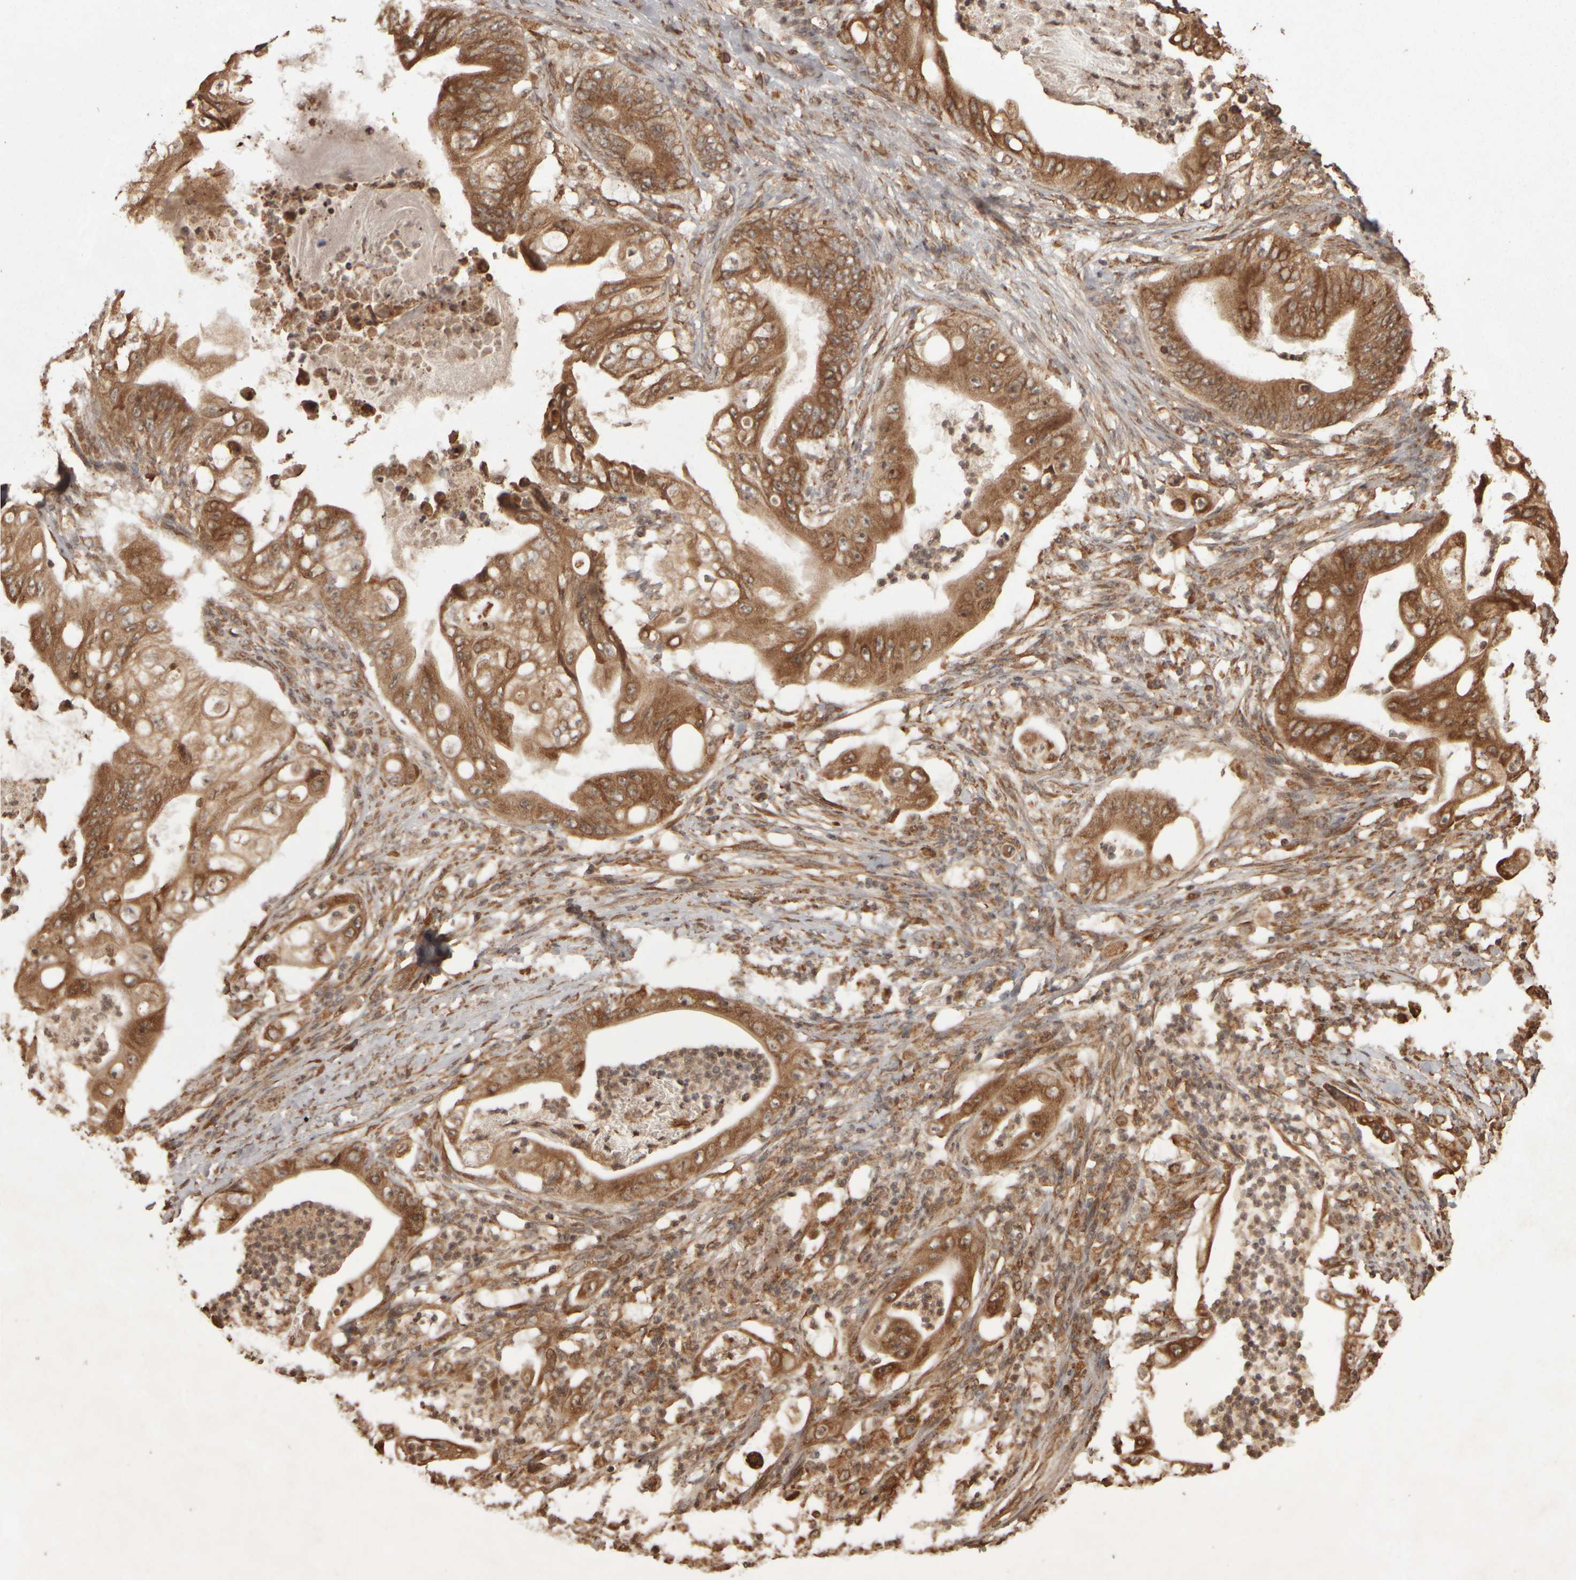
{"staining": {"intensity": "moderate", "quantity": ">75%", "location": "cytoplasmic/membranous"}, "tissue": "stomach cancer", "cell_type": "Tumor cells", "image_type": "cancer", "snomed": [{"axis": "morphology", "description": "Adenocarcinoma, NOS"}, {"axis": "topography", "description": "Stomach"}], "caption": "DAB immunohistochemical staining of human stomach cancer (adenocarcinoma) shows moderate cytoplasmic/membranous protein positivity in about >75% of tumor cells.", "gene": "AGBL3", "patient": {"sex": "female", "age": 73}}